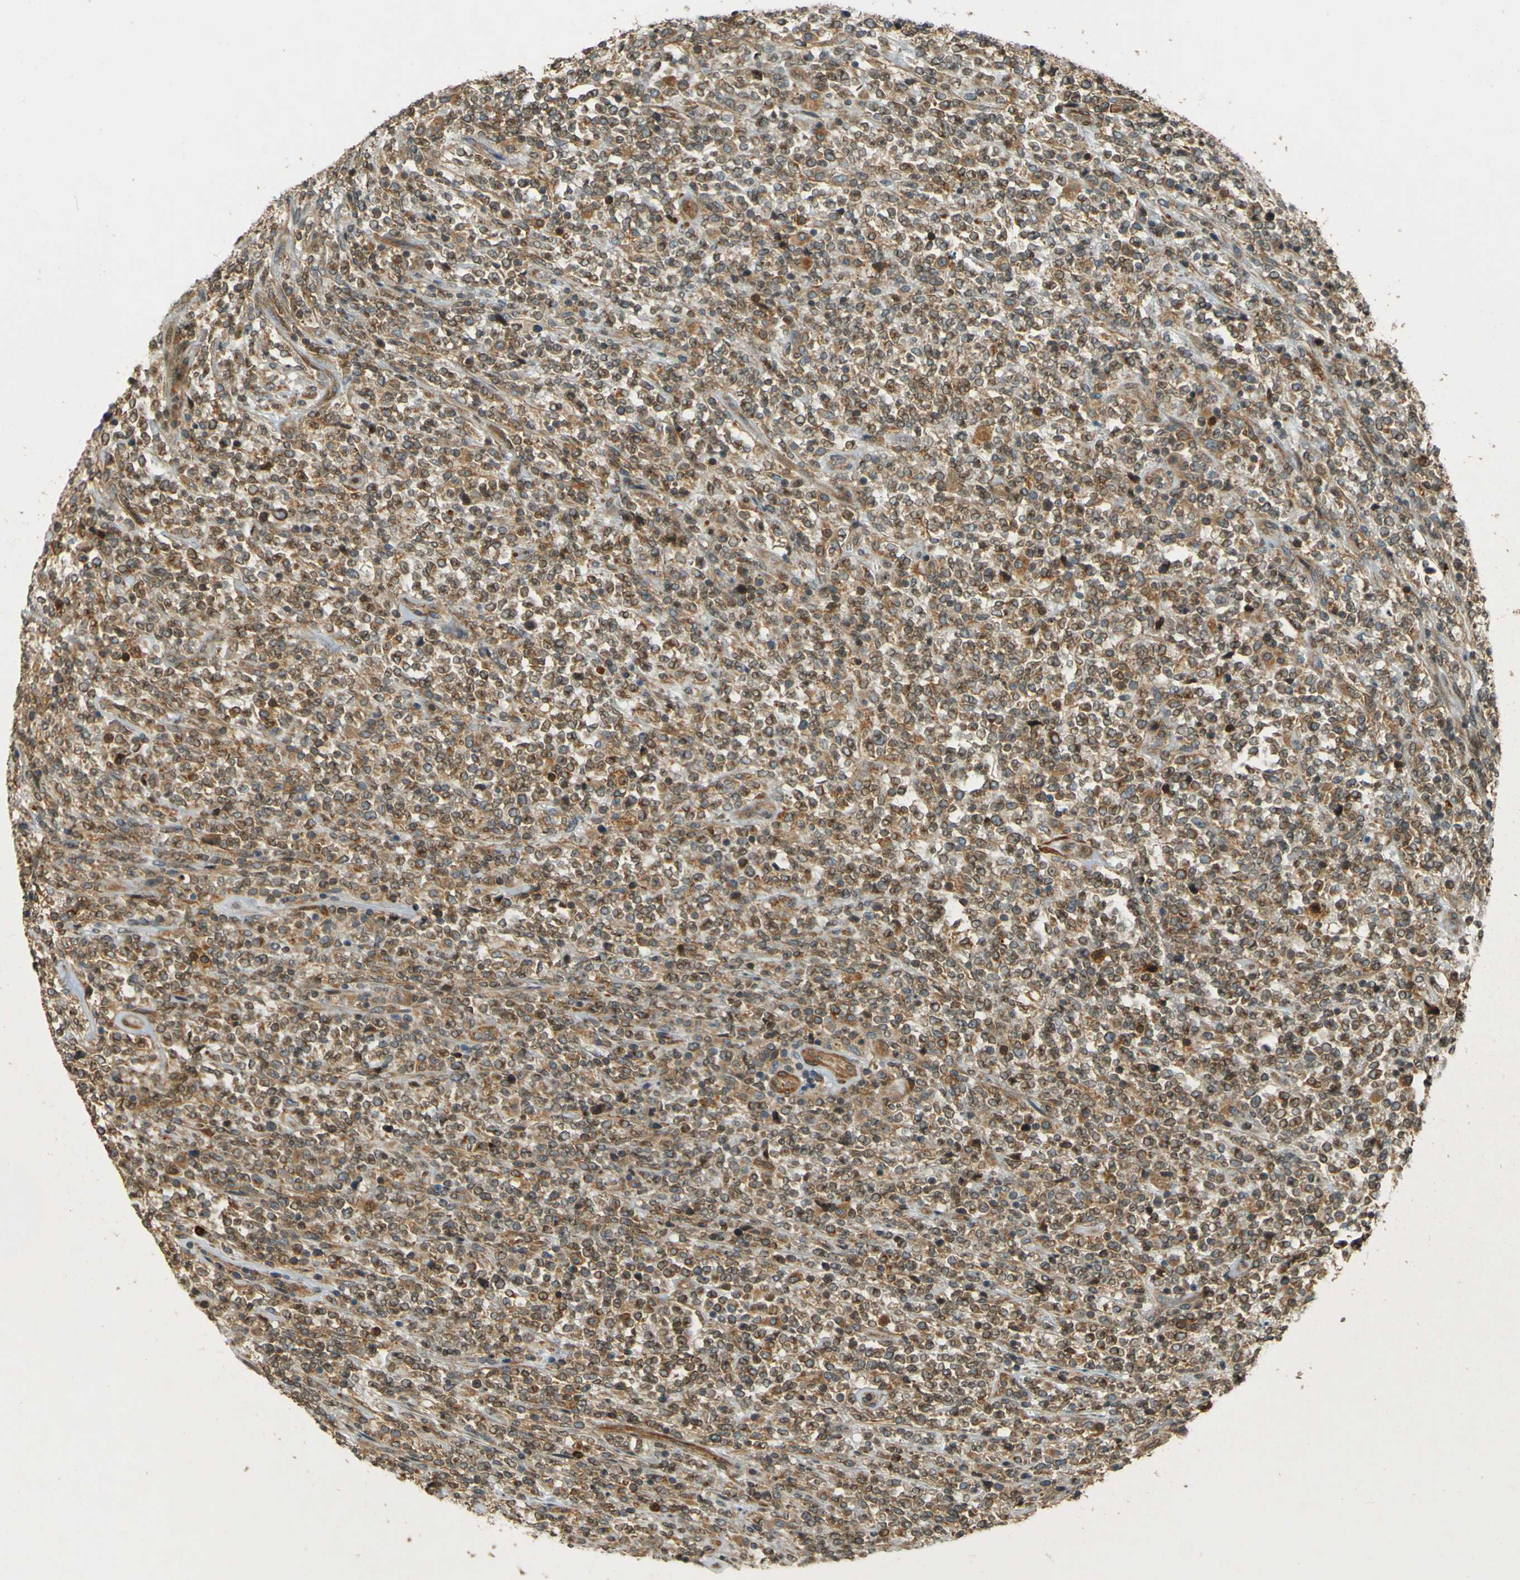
{"staining": {"intensity": "moderate", "quantity": ">75%", "location": "cytoplasmic/membranous"}, "tissue": "lymphoma", "cell_type": "Tumor cells", "image_type": "cancer", "snomed": [{"axis": "morphology", "description": "Malignant lymphoma, non-Hodgkin's type, High grade"}, {"axis": "topography", "description": "Soft tissue"}], "caption": "Immunohistochemistry (IHC) (DAB) staining of human malignant lymphoma, non-Hodgkin's type (high-grade) reveals moderate cytoplasmic/membranous protein positivity in about >75% of tumor cells.", "gene": "LPCAT1", "patient": {"sex": "male", "age": 18}}